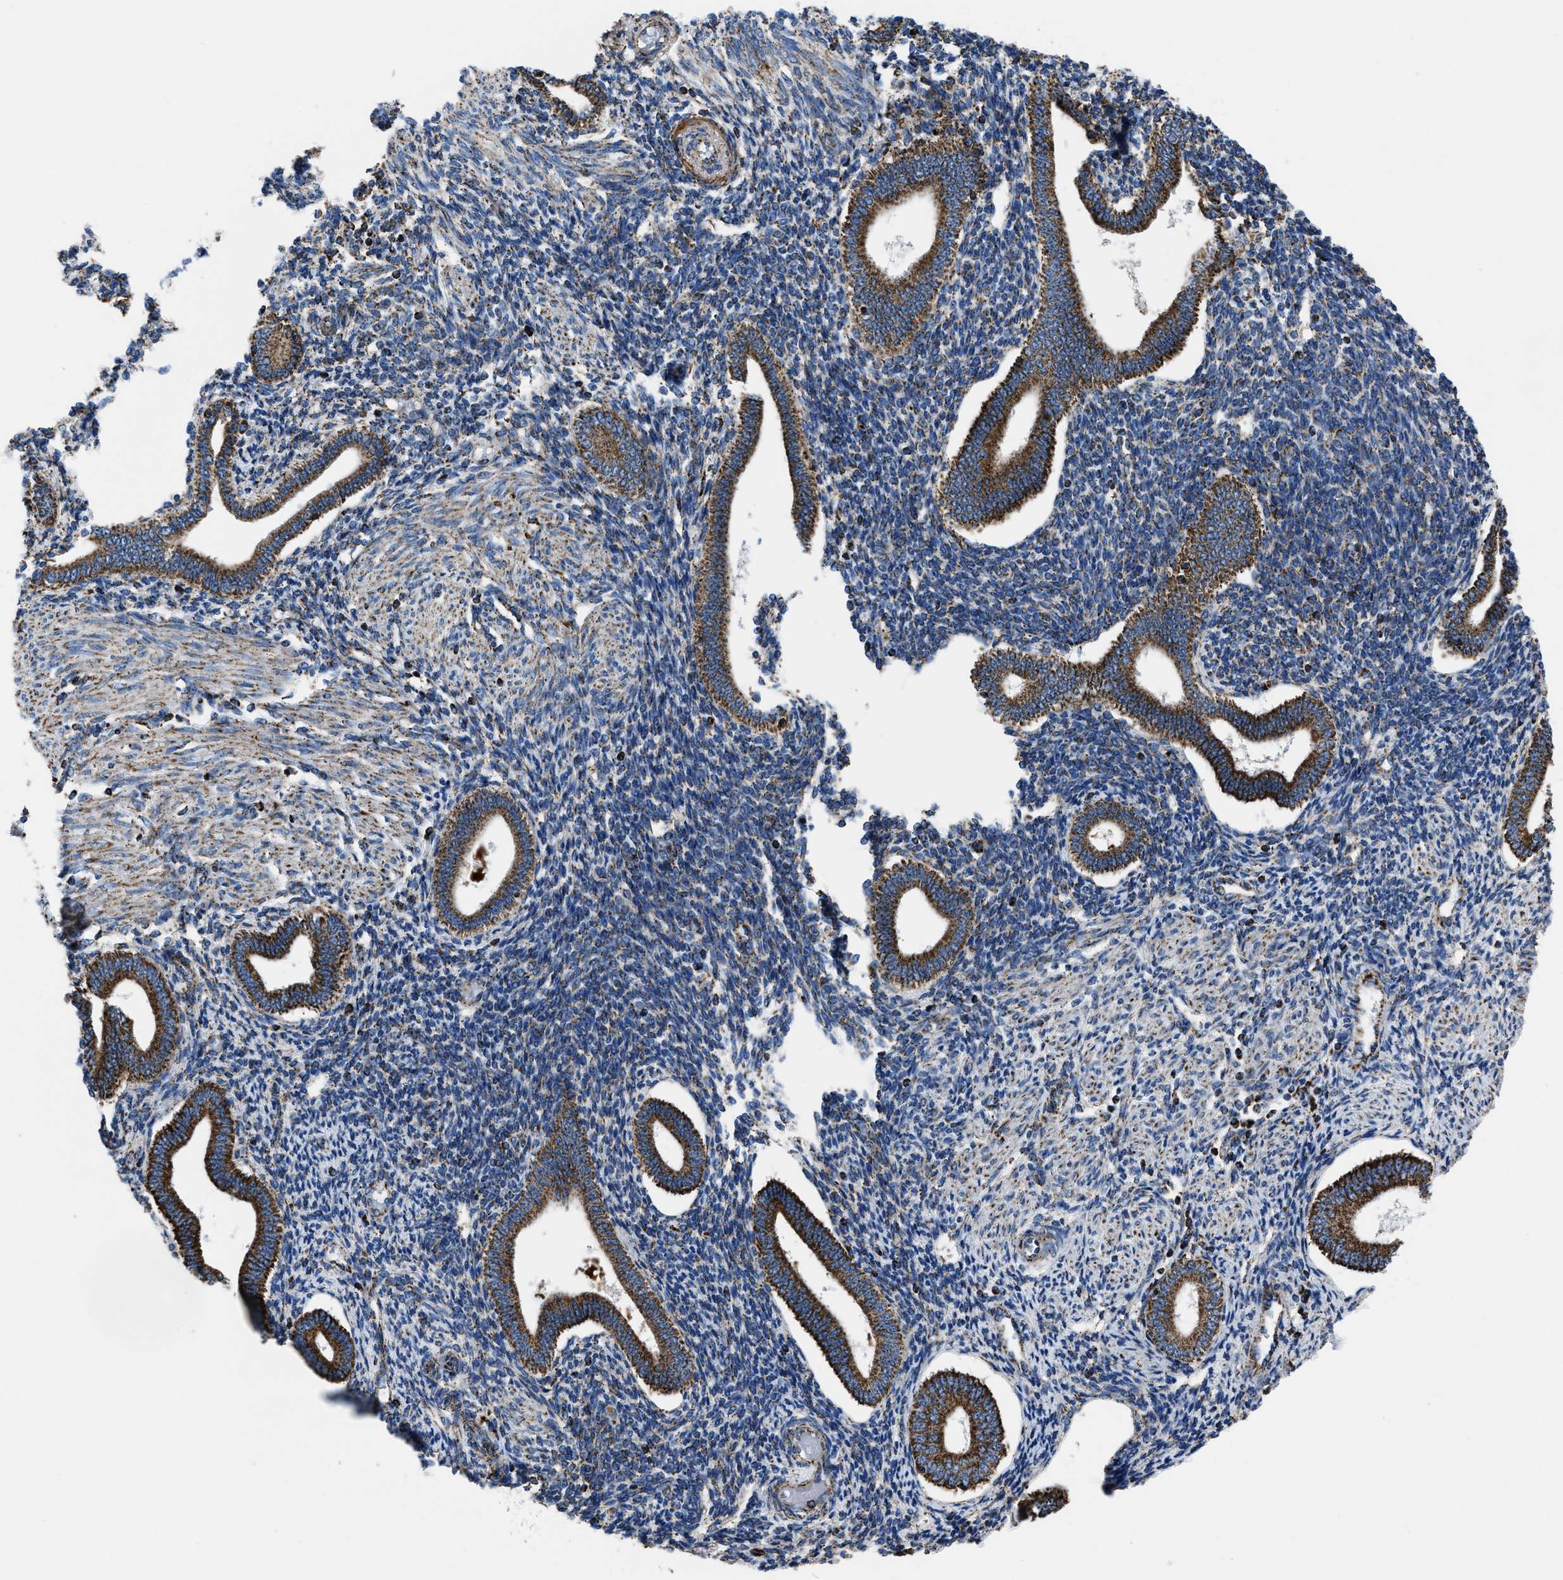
{"staining": {"intensity": "moderate", "quantity": ">75%", "location": "cytoplasmic/membranous"}, "tissue": "endometrium", "cell_type": "Cells in endometrial stroma", "image_type": "normal", "snomed": [{"axis": "morphology", "description": "Normal tissue, NOS"}, {"axis": "topography", "description": "Endometrium"}], "caption": "Immunohistochemical staining of benign human endometrium displays >75% levels of moderate cytoplasmic/membranous protein staining in approximately >75% of cells in endometrial stroma.", "gene": "NSD3", "patient": {"sex": "female", "age": 42}}